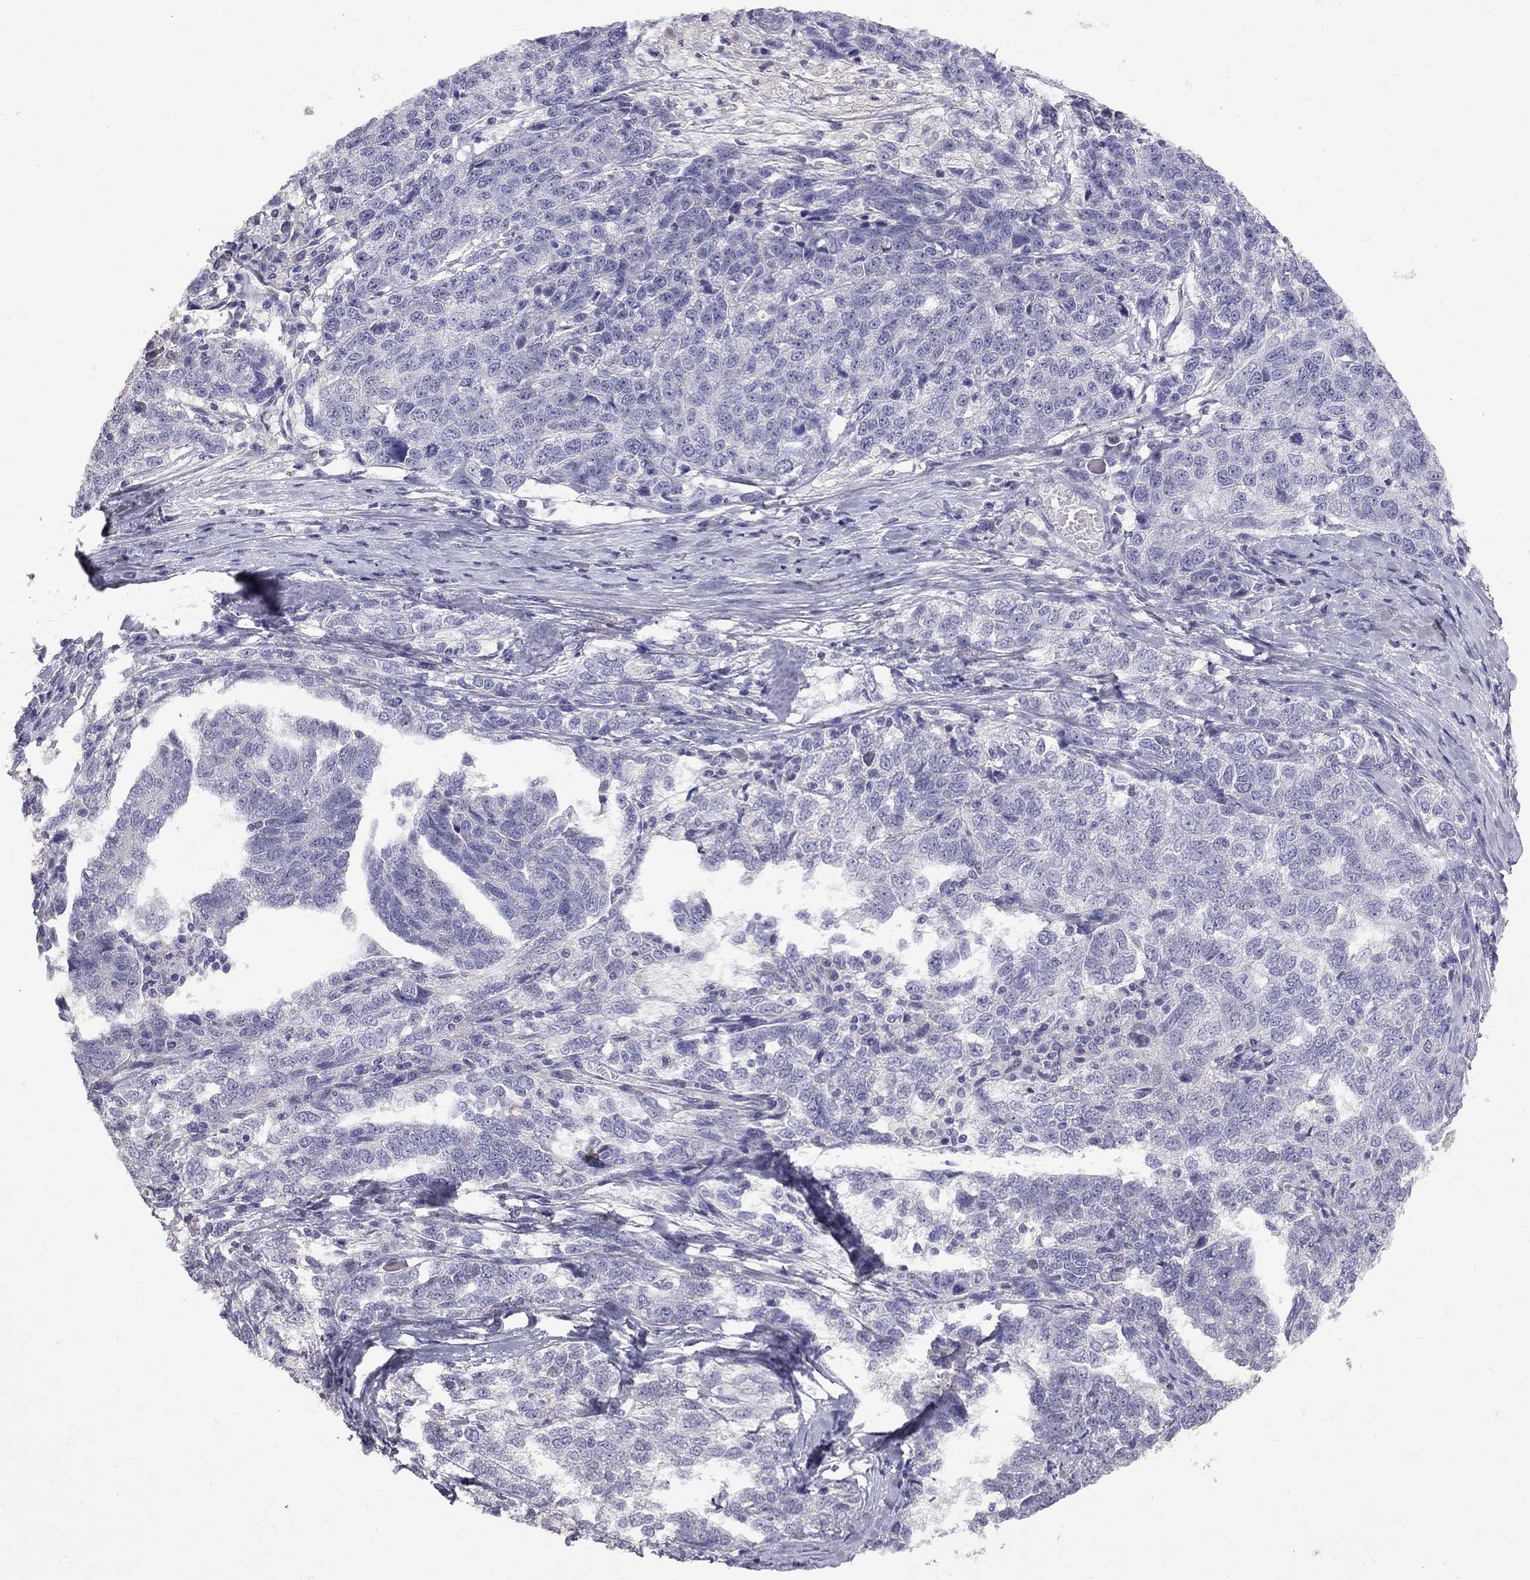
{"staining": {"intensity": "negative", "quantity": "none", "location": "none"}, "tissue": "ovarian cancer", "cell_type": "Tumor cells", "image_type": "cancer", "snomed": [{"axis": "morphology", "description": "Cystadenocarcinoma, serous, NOS"}, {"axis": "topography", "description": "Ovary"}], "caption": "Tumor cells show no significant staining in ovarian cancer.", "gene": "CFAP91", "patient": {"sex": "female", "age": 71}}